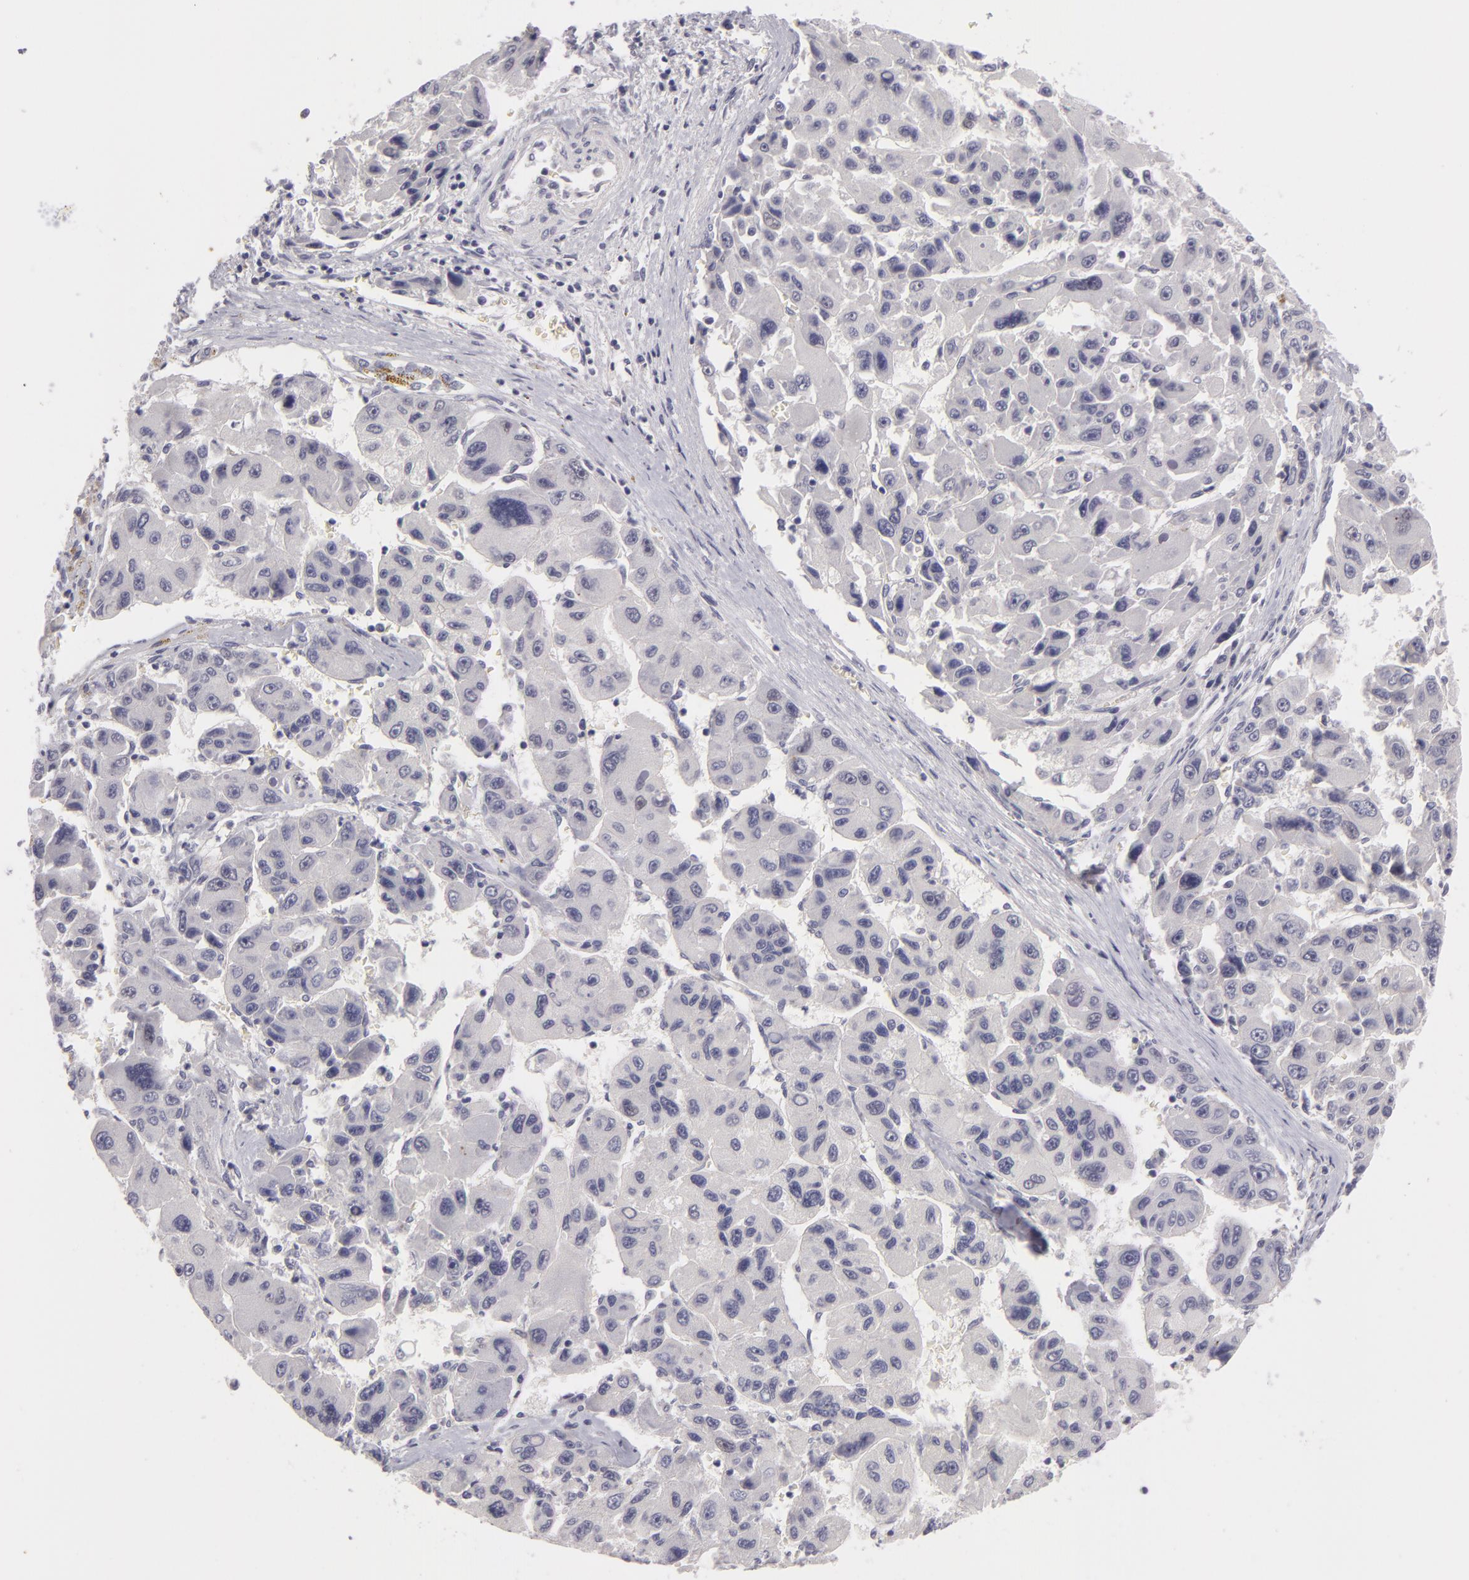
{"staining": {"intensity": "negative", "quantity": "none", "location": "none"}, "tissue": "liver cancer", "cell_type": "Tumor cells", "image_type": "cancer", "snomed": [{"axis": "morphology", "description": "Carcinoma, Hepatocellular, NOS"}, {"axis": "topography", "description": "Liver"}], "caption": "Tumor cells show no significant staining in liver cancer (hepatocellular carcinoma).", "gene": "NLGN4X", "patient": {"sex": "male", "age": 64}}